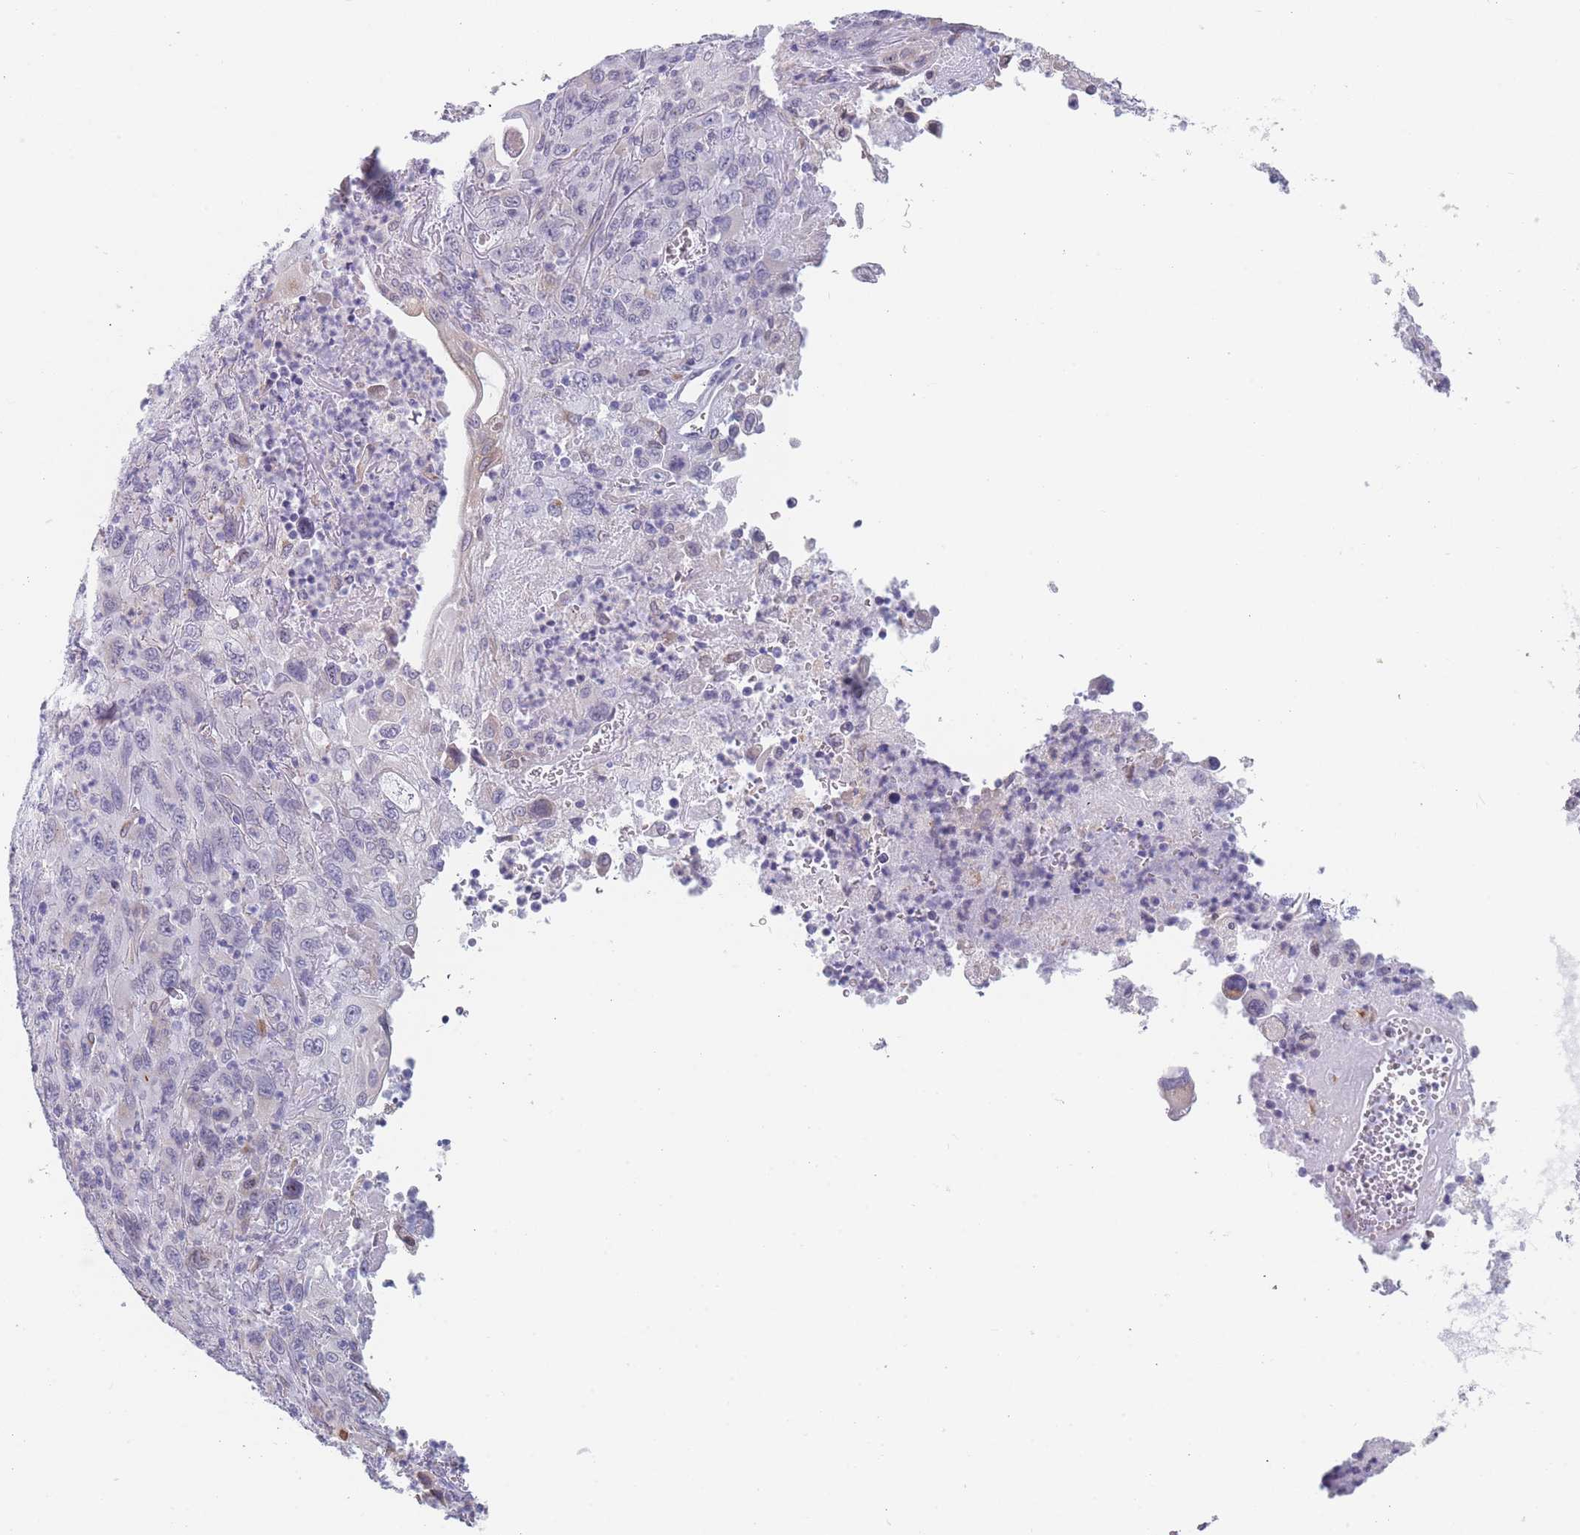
{"staining": {"intensity": "negative", "quantity": "none", "location": "none"}, "tissue": "melanoma", "cell_type": "Tumor cells", "image_type": "cancer", "snomed": [{"axis": "morphology", "description": "Malignant melanoma, Metastatic site"}, {"axis": "topography", "description": "Skin"}], "caption": "High power microscopy image of an immunohistochemistry micrograph of melanoma, revealing no significant positivity in tumor cells.", "gene": "TMED10", "patient": {"sex": "female", "age": 56}}